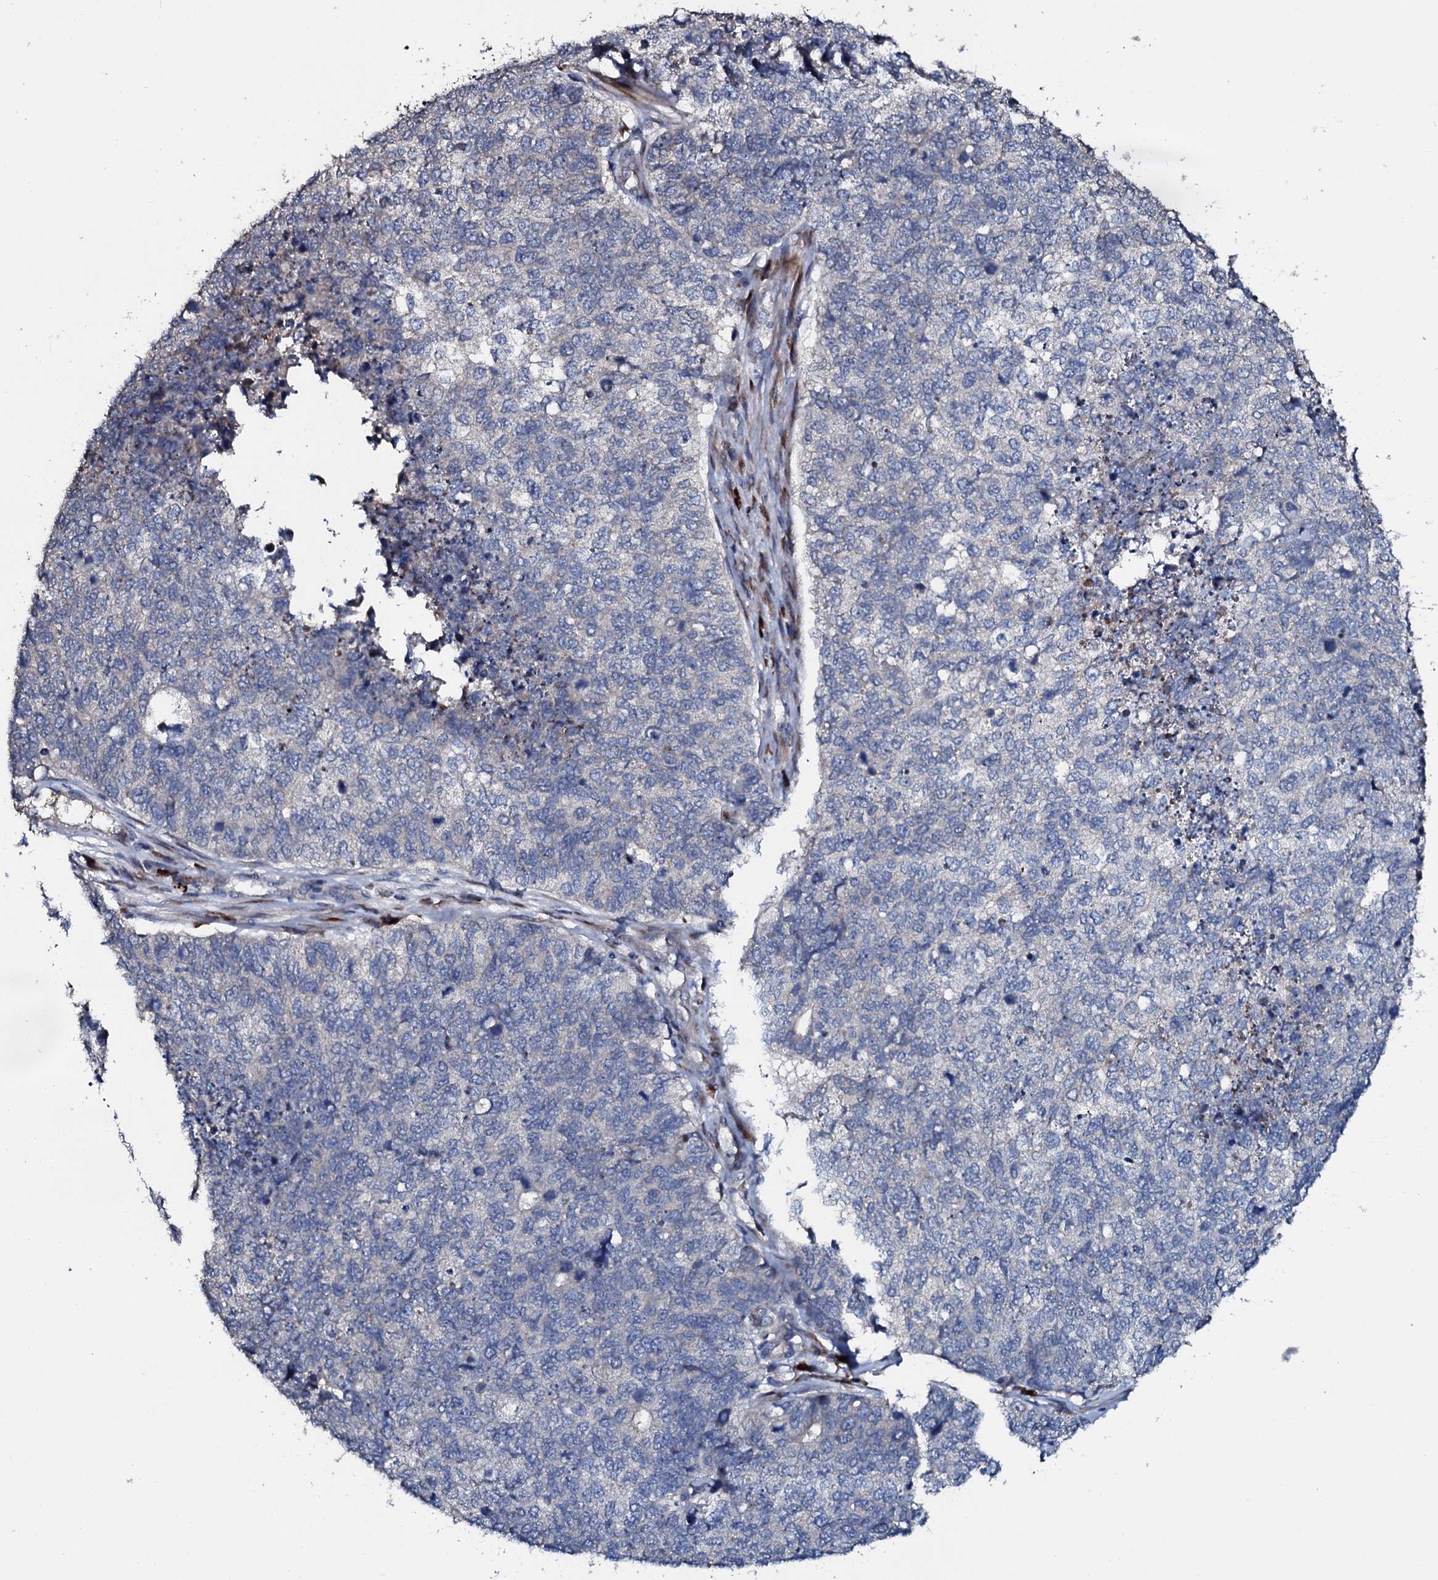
{"staining": {"intensity": "negative", "quantity": "none", "location": "none"}, "tissue": "cervical cancer", "cell_type": "Tumor cells", "image_type": "cancer", "snomed": [{"axis": "morphology", "description": "Squamous cell carcinoma, NOS"}, {"axis": "topography", "description": "Cervix"}], "caption": "A photomicrograph of human cervical squamous cell carcinoma is negative for staining in tumor cells.", "gene": "IL12B", "patient": {"sex": "female", "age": 63}}